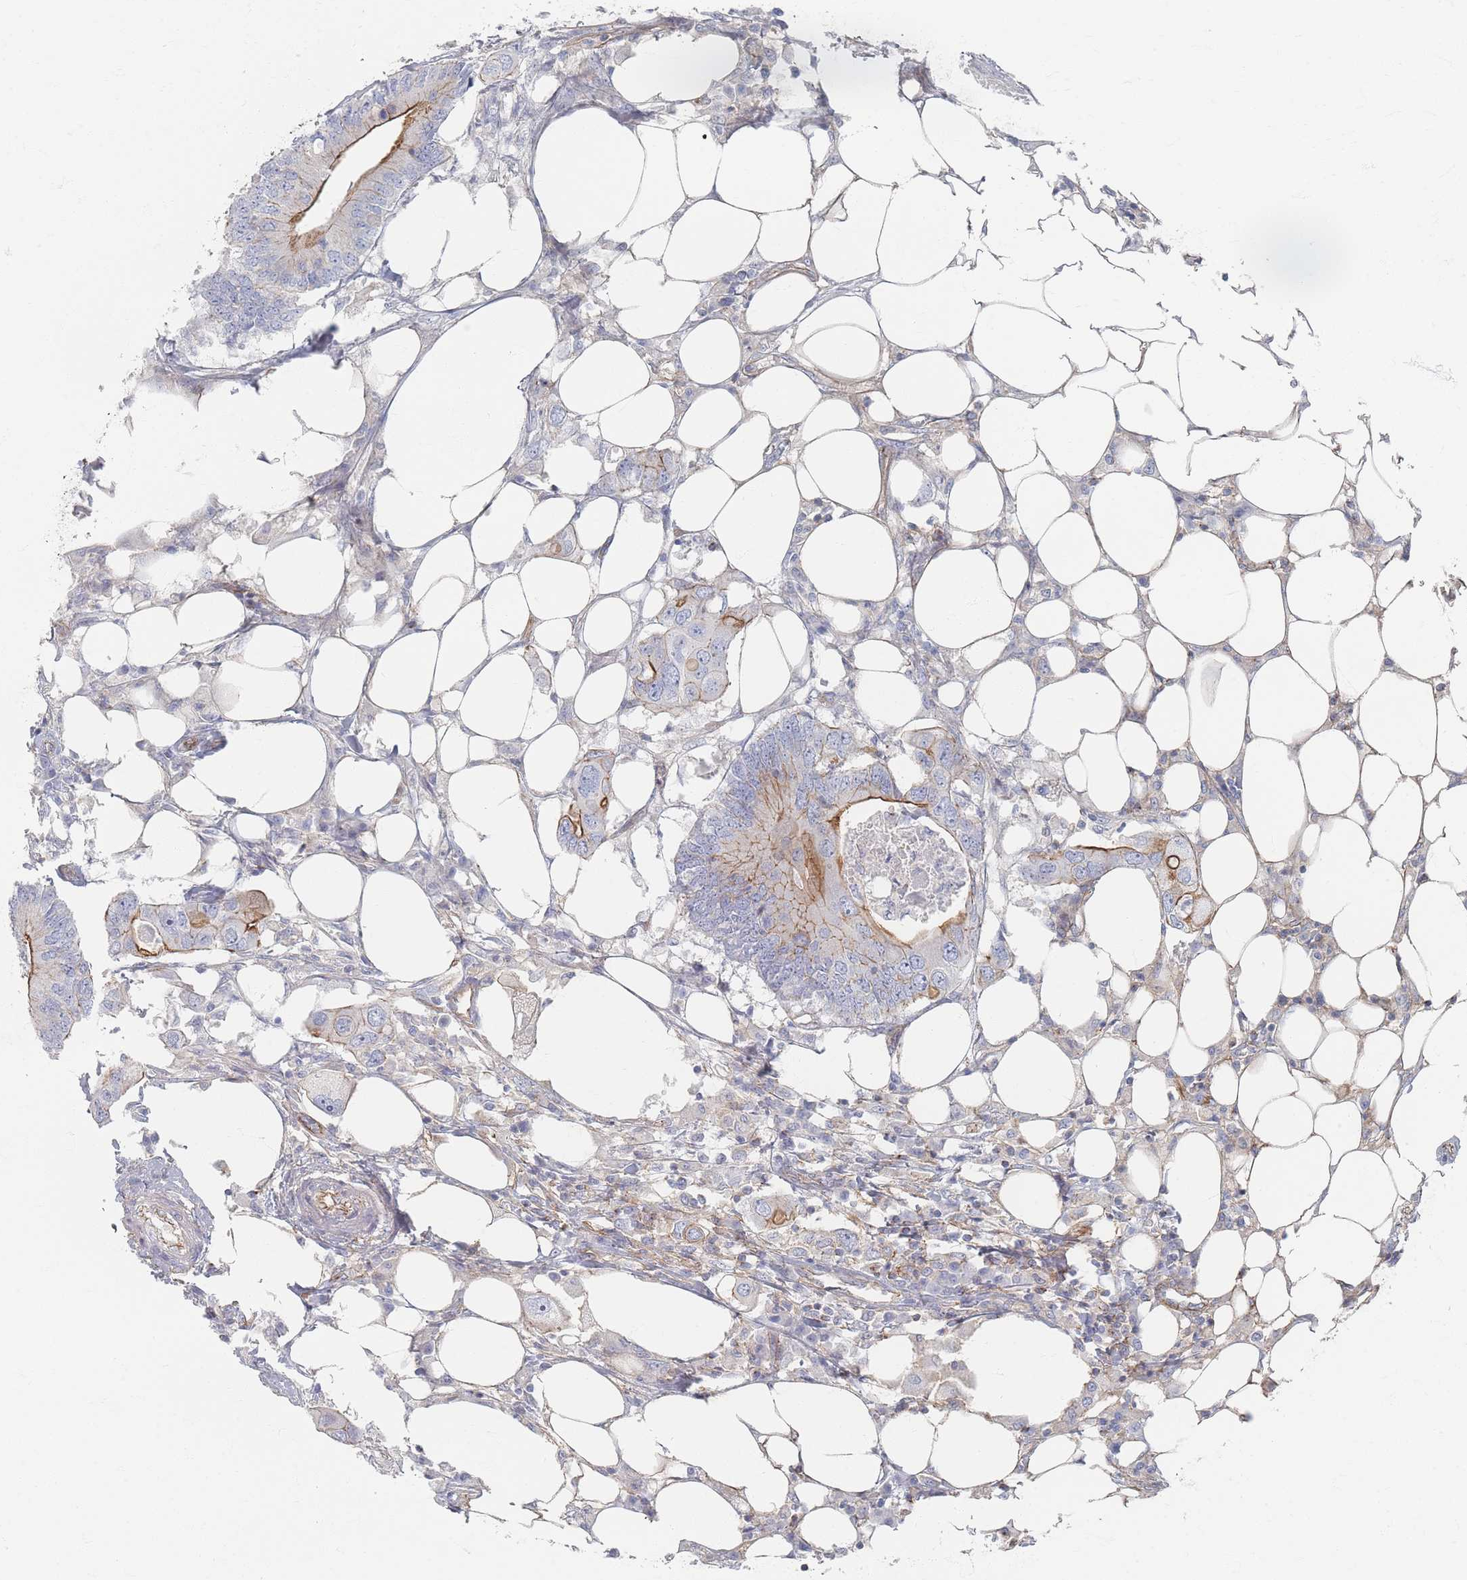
{"staining": {"intensity": "moderate", "quantity": "25%-75%", "location": "cytoplasmic/membranous"}, "tissue": "colorectal cancer", "cell_type": "Tumor cells", "image_type": "cancer", "snomed": [{"axis": "morphology", "description": "Adenocarcinoma, NOS"}, {"axis": "topography", "description": "Colon"}], "caption": "Immunohistochemistry (IHC) (DAB (3,3'-diaminobenzidine)) staining of human adenocarcinoma (colorectal) shows moderate cytoplasmic/membranous protein positivity in about 25%-75% of tumor cells.", "gene": "GNB1", "patient": {"sex": "male", "age": 71}}